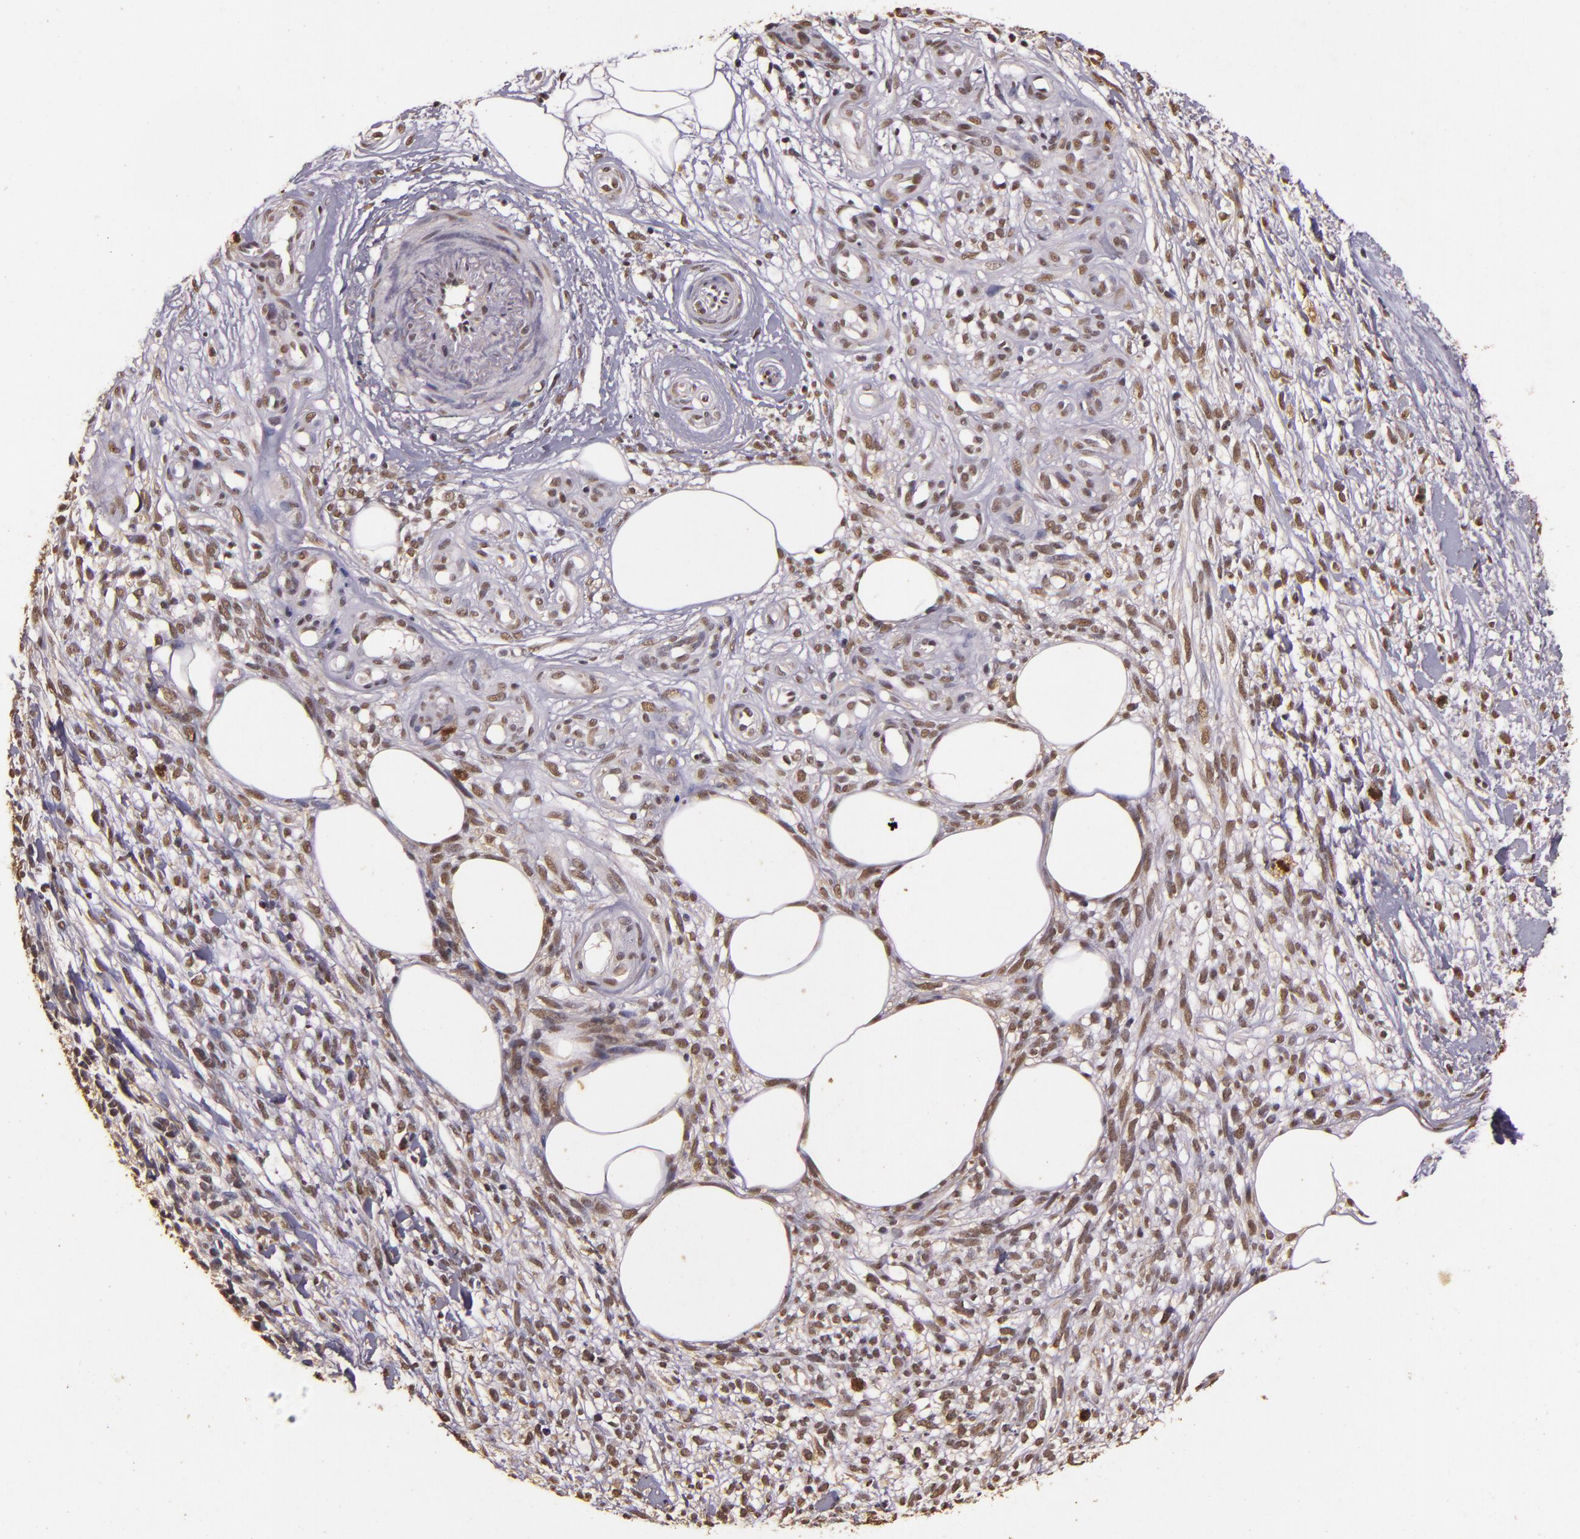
{"staining": {"intensity": "moderate", "quantity": ">75%", "location": "nuclear"}, "tissue": "melanoma", "cell_type": "Tumor cells", "image_type": "cancer", "snomed": [{"axis": "morphology", "description": "Malignant melanoma, NOS"}, {"axis": "topography", "description": "Skin"}], "caption": "Melanoma tissue displays moderate nuclear expression in about >75% of tumor cells, visualized by immunohistochemistry. The staining was performed using DAB (3,3'-diaminobenzidine) to visualize the protein expression in brown, while the nuclei were stained in blue with hematoxylin (Magnification: 20x).", "gene": "CBX3", "patient": {"sex": "female", "age": 85}}